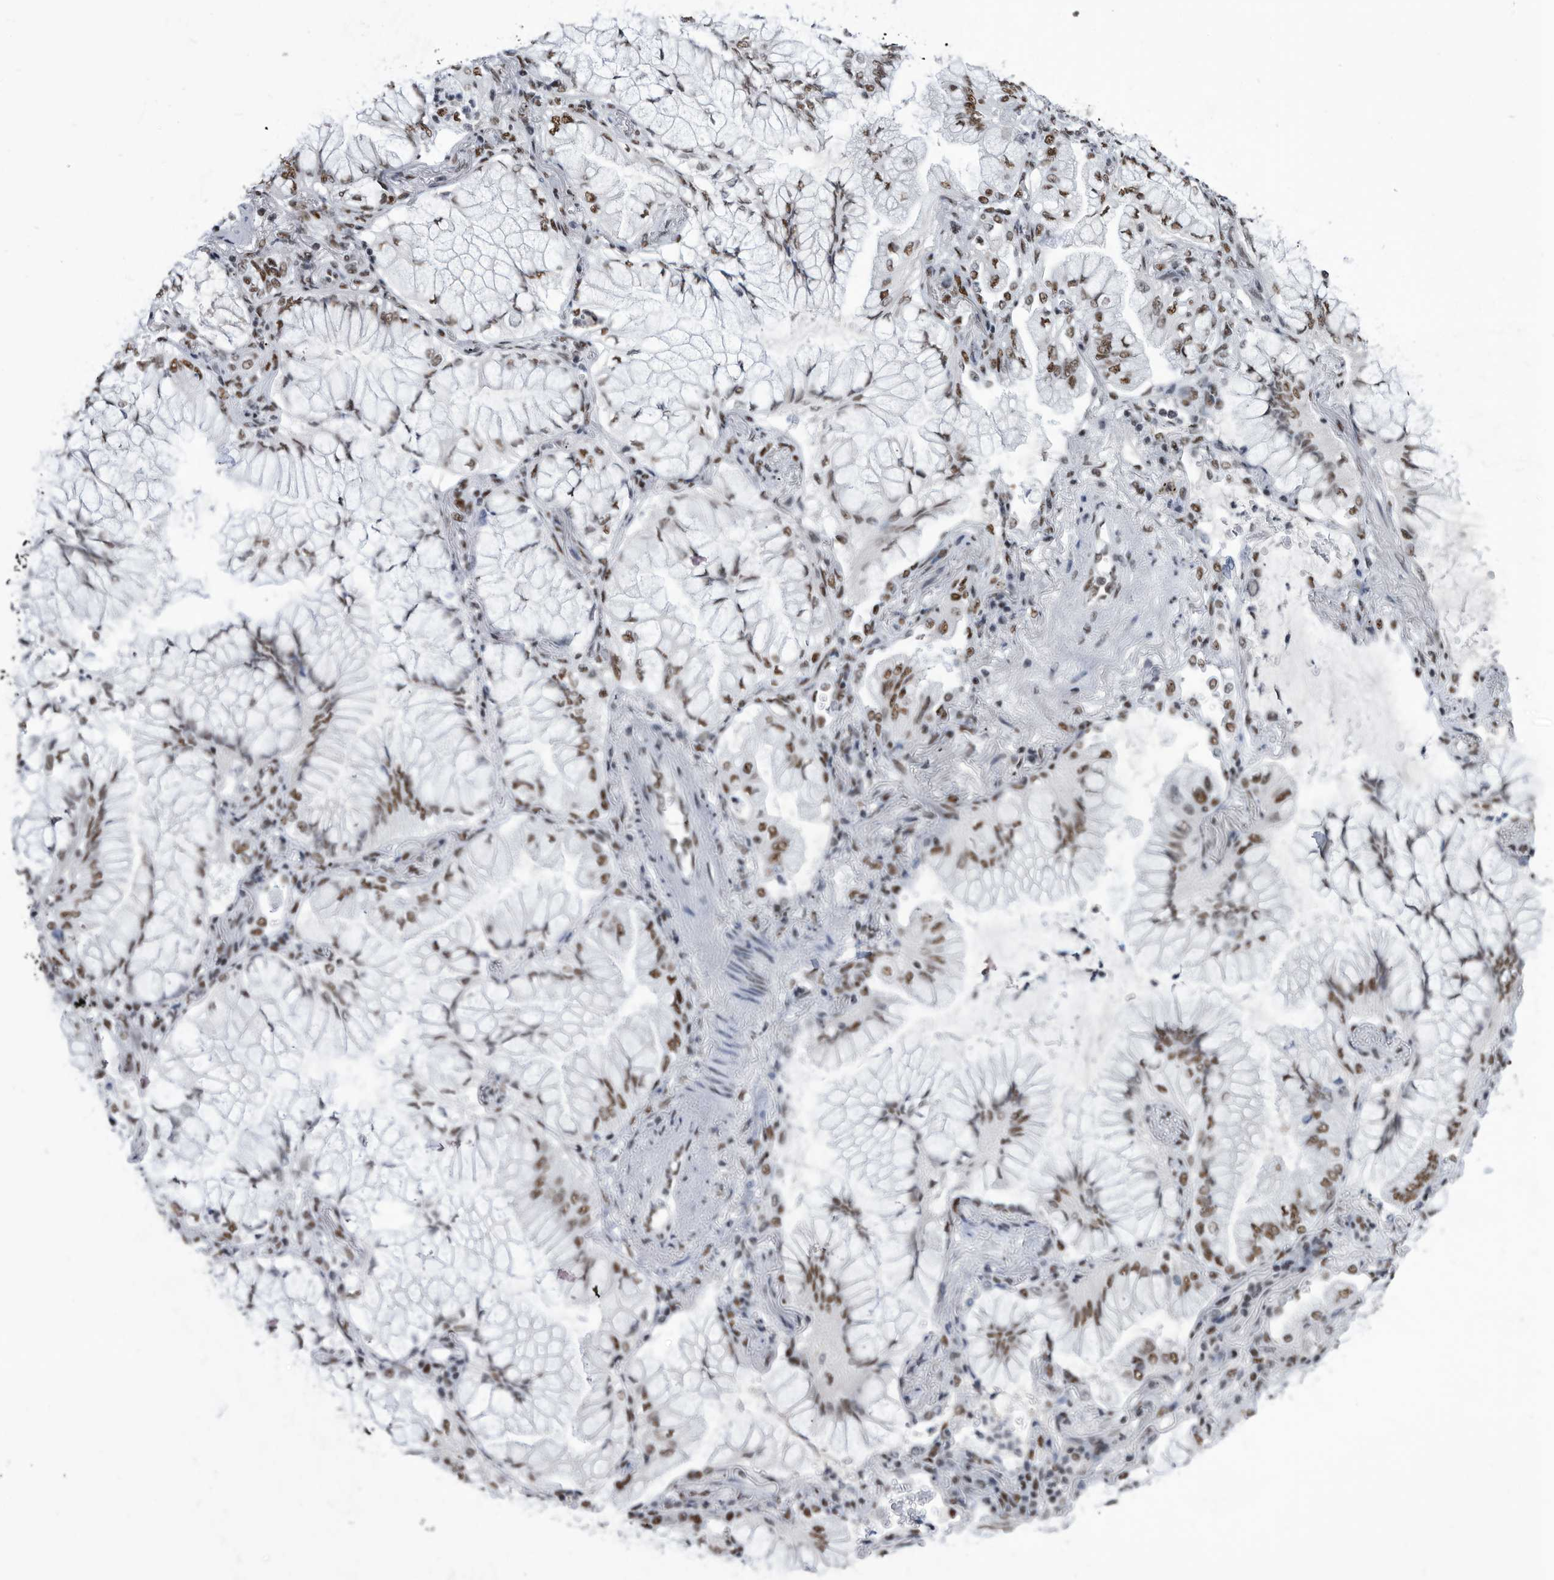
{"staining": {"intensity": "moderate", "quantity": ">75%", "location": "nuclear"}, "tissue": "lung cancer", "cell_type": "Tumor cells", "image_type": "cancer", "snomed": [{"axis": "morphology", "description": "Adenocarcinoma, NOS"}, {"axis": "topography", "description": "Lung"}], "caption": "A brown stain highlights moderate nuclear expression of a protein in lung adenocarcinoma tumor cells. The protein of interest is stained brown, and the nuclei are stained in blue (DAB IHC with brightfield microscopy, high magnification).", "gene": "SF3A1", "patient": {"sex": "female", "age": 70}}